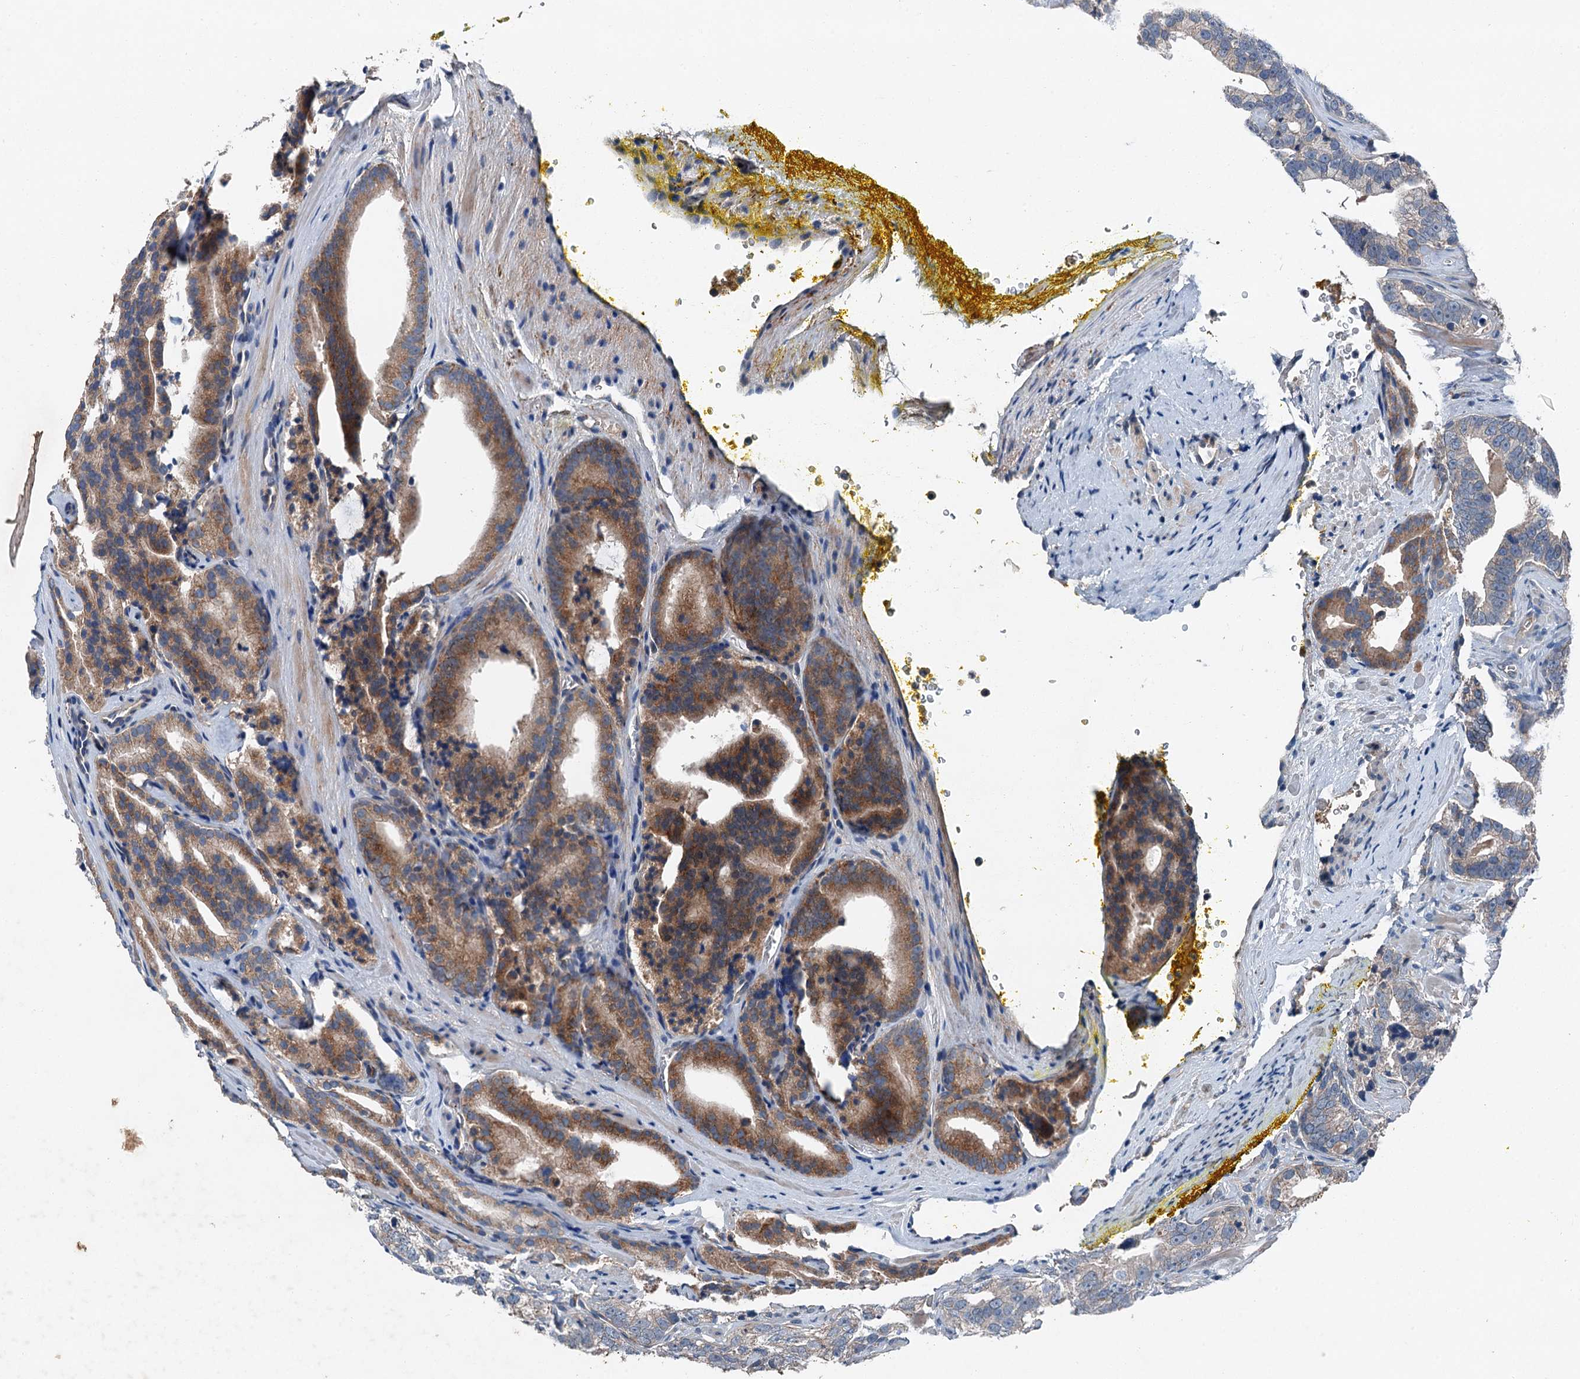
{"staining": {"intensity": "moderate", "quantity": ">75%", "location": "cytoplasmic/membranous"}, "tissue": "prostate cancer", "cell_type": "Tumor cells", "image_type": "cancer", "snomed": [{"axis": "morphology", "description": "Adenocarcinoma, High grade"}, {"axis": "topography", "description": "Prostate"}], "caption": "A micrograph of adenocarcinoma (high-grade) (prostate) stained for a protein shows moderate cytoplasmic/membranous brown staining in tumor cells. The staining was performed using DAB (3,3'-diaminobenzidine), with brown indicating positive protein expression. Nuclei are stained blue with hematoxylin.", "gene": "SLC2A10", "patient": {"sex": "male", "age": 57}}